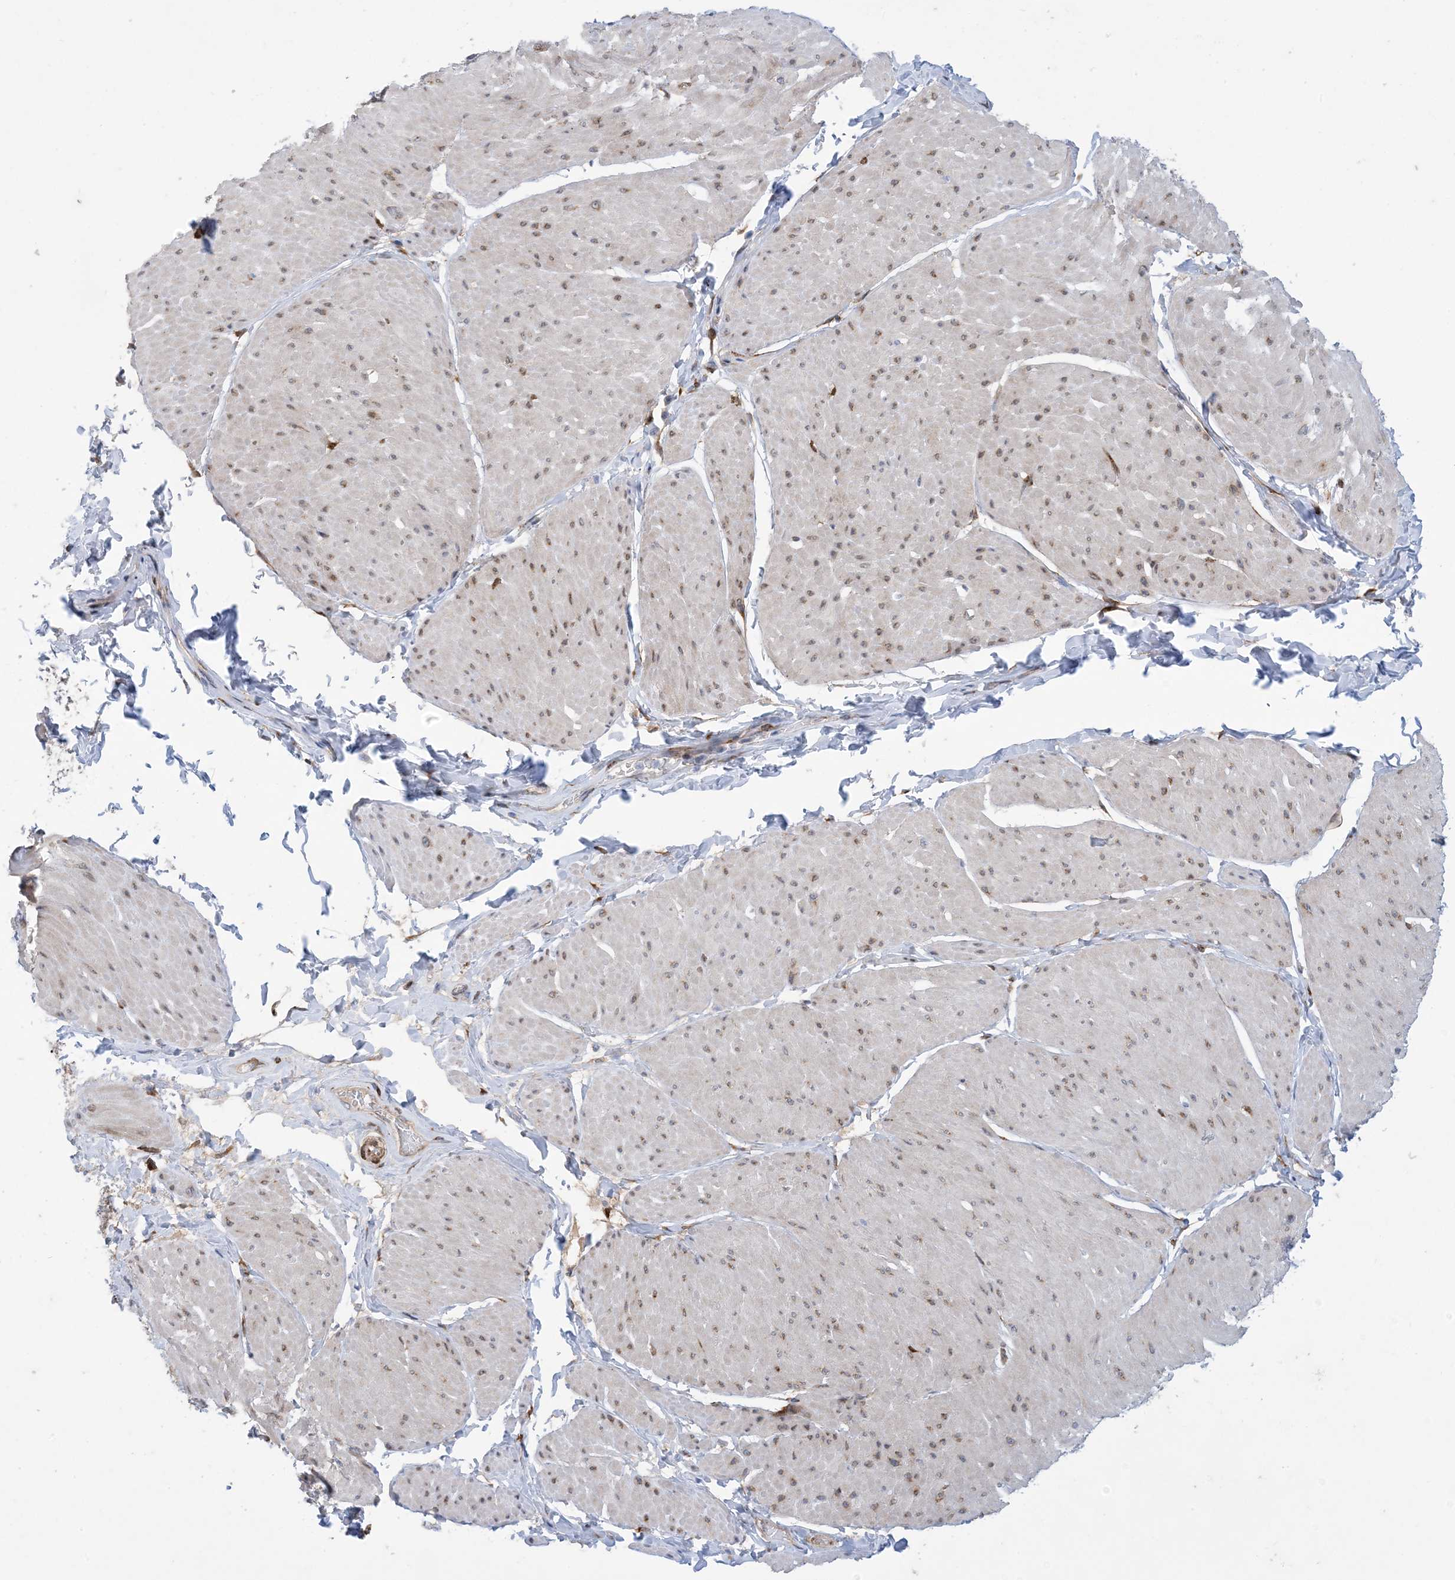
{"staining": {"intensity": "weak", "quantity": "<25%", "location": "cytoplasmic/membranous,nuclear"}, "tissue": "smooth muscle", "cell_type": "Smooth muscle cells", "image_type": "normal", "snomed": [{"axis": "morphology", "description": "Urothelial carcinoma, High grade"}, {"axis": "topography", "description": "Urinary bladder"}], "caption": "A high-resolution micrograph shows IHC staining of benign smooth muscle, which demonstrates no significant positivity in smooth muscle cells. (Stains: DAB IHC with hematoxylin counter stain, Microscopy: brightfield microscopy at high magnification).", "gene": "RBMS3", "patient": {"sex": "male", "age": 46}}